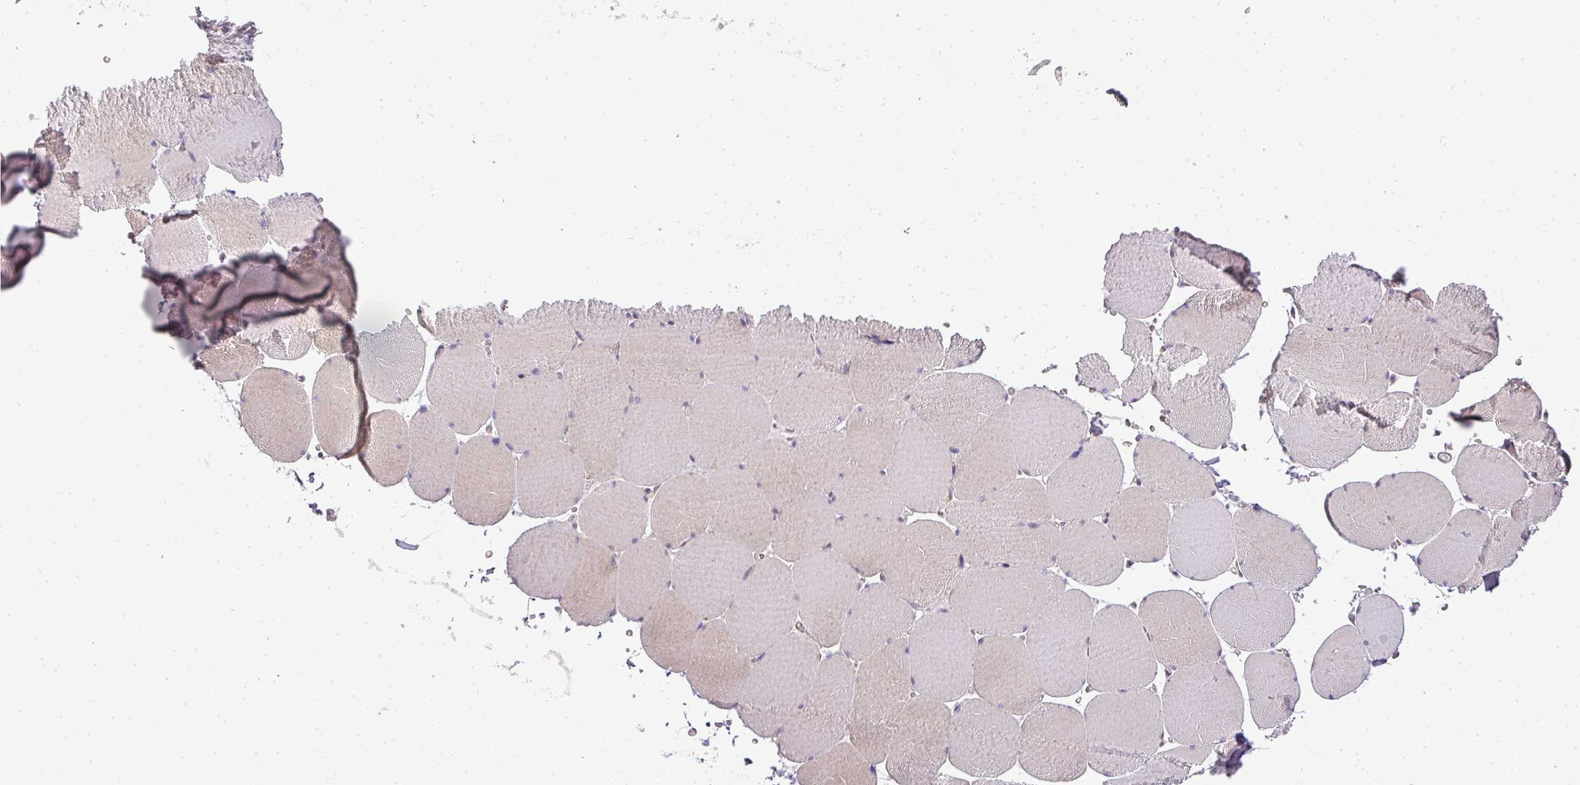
{"staining": {"intensity": "weak", "quantity": "25%-75%", "location": "cytoplasmic/membranous"}, "tissue": "skeletal muscle", "cell_type": "Myocytes", "image_type": "normal", "snomed": [{"axis": "morphology", "description": "Normal tissue, NOS"}, {"axis": "topography", "description": "Skeletal muscle"}, {"axis": "topography", "description": "Head-Neck"}], "caption": "Immunohistochemistry (IHC) staining of benign skeletal muscle, which shows low levels of weak cytoplasmic/membranous positivity in about 25%-75% of myocytes indicating weak cytoplasmic/membranous protein expression. The staining was performed using DAB (3,3'-diaminobenzidine) (brown) for protein detection and nuclei were counterstained in hematoxylin (blue).", "gene": "ZDHHC1", "patient": {"sex": "male", "age": 66}}